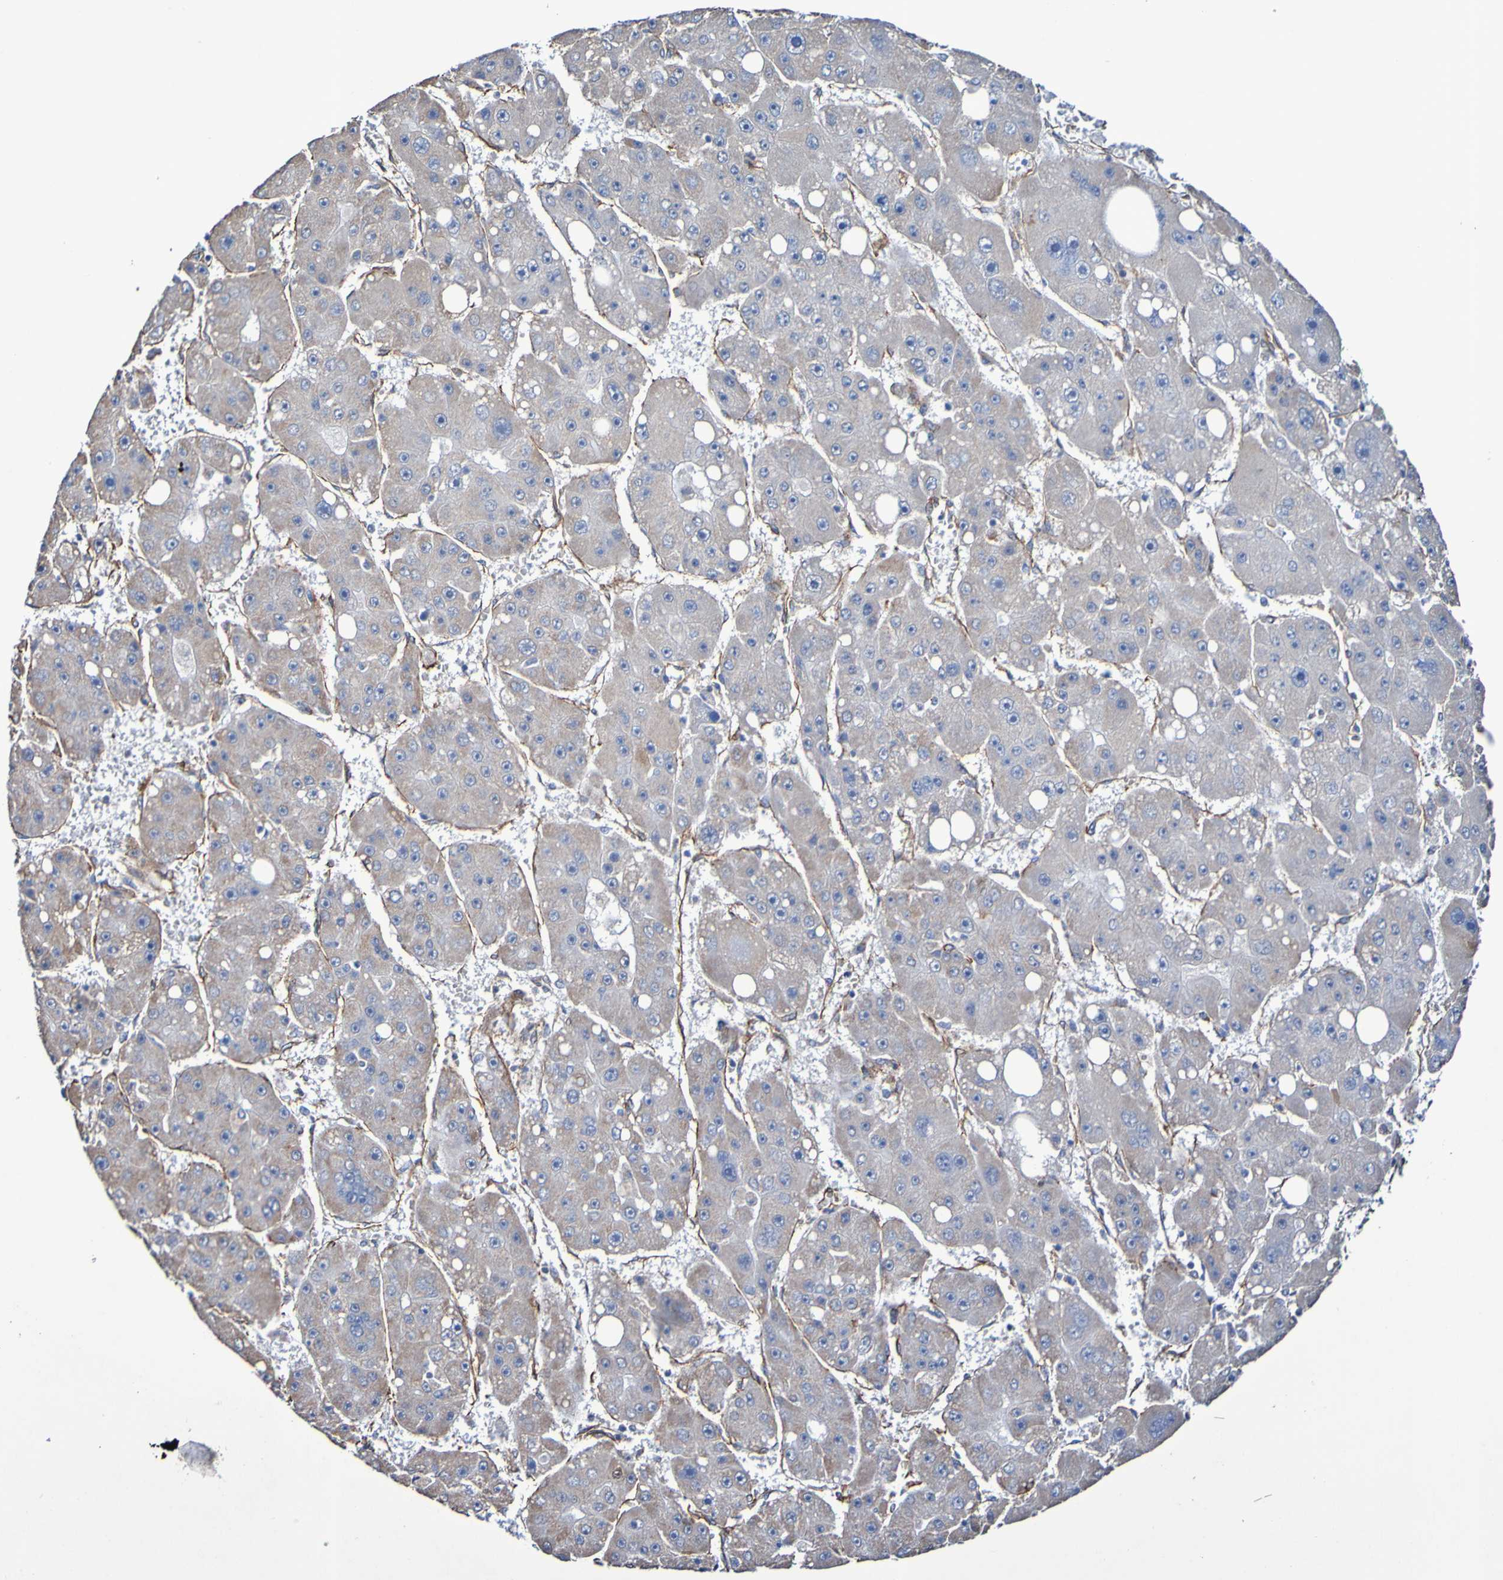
{"staining": {"intensity": "weak", "quantity": "<25%", "location": "cytoplasmic/membranous"}, "tissue": "liver cancer", "cell_type": "Tumor cells", "image_type": "cancer", "snomed": [{"axis": "morphology", "description": "Carcinoma, Hepatocellular, NOS"}, {"axis": "topography", "description": "Liver"}], "caption": "Tumor cells are negative for brown protein staining in liver hepatocellular carcinoma.", "gene": "ELMOD3", "patient": {"sex": "female", "age": 61}}